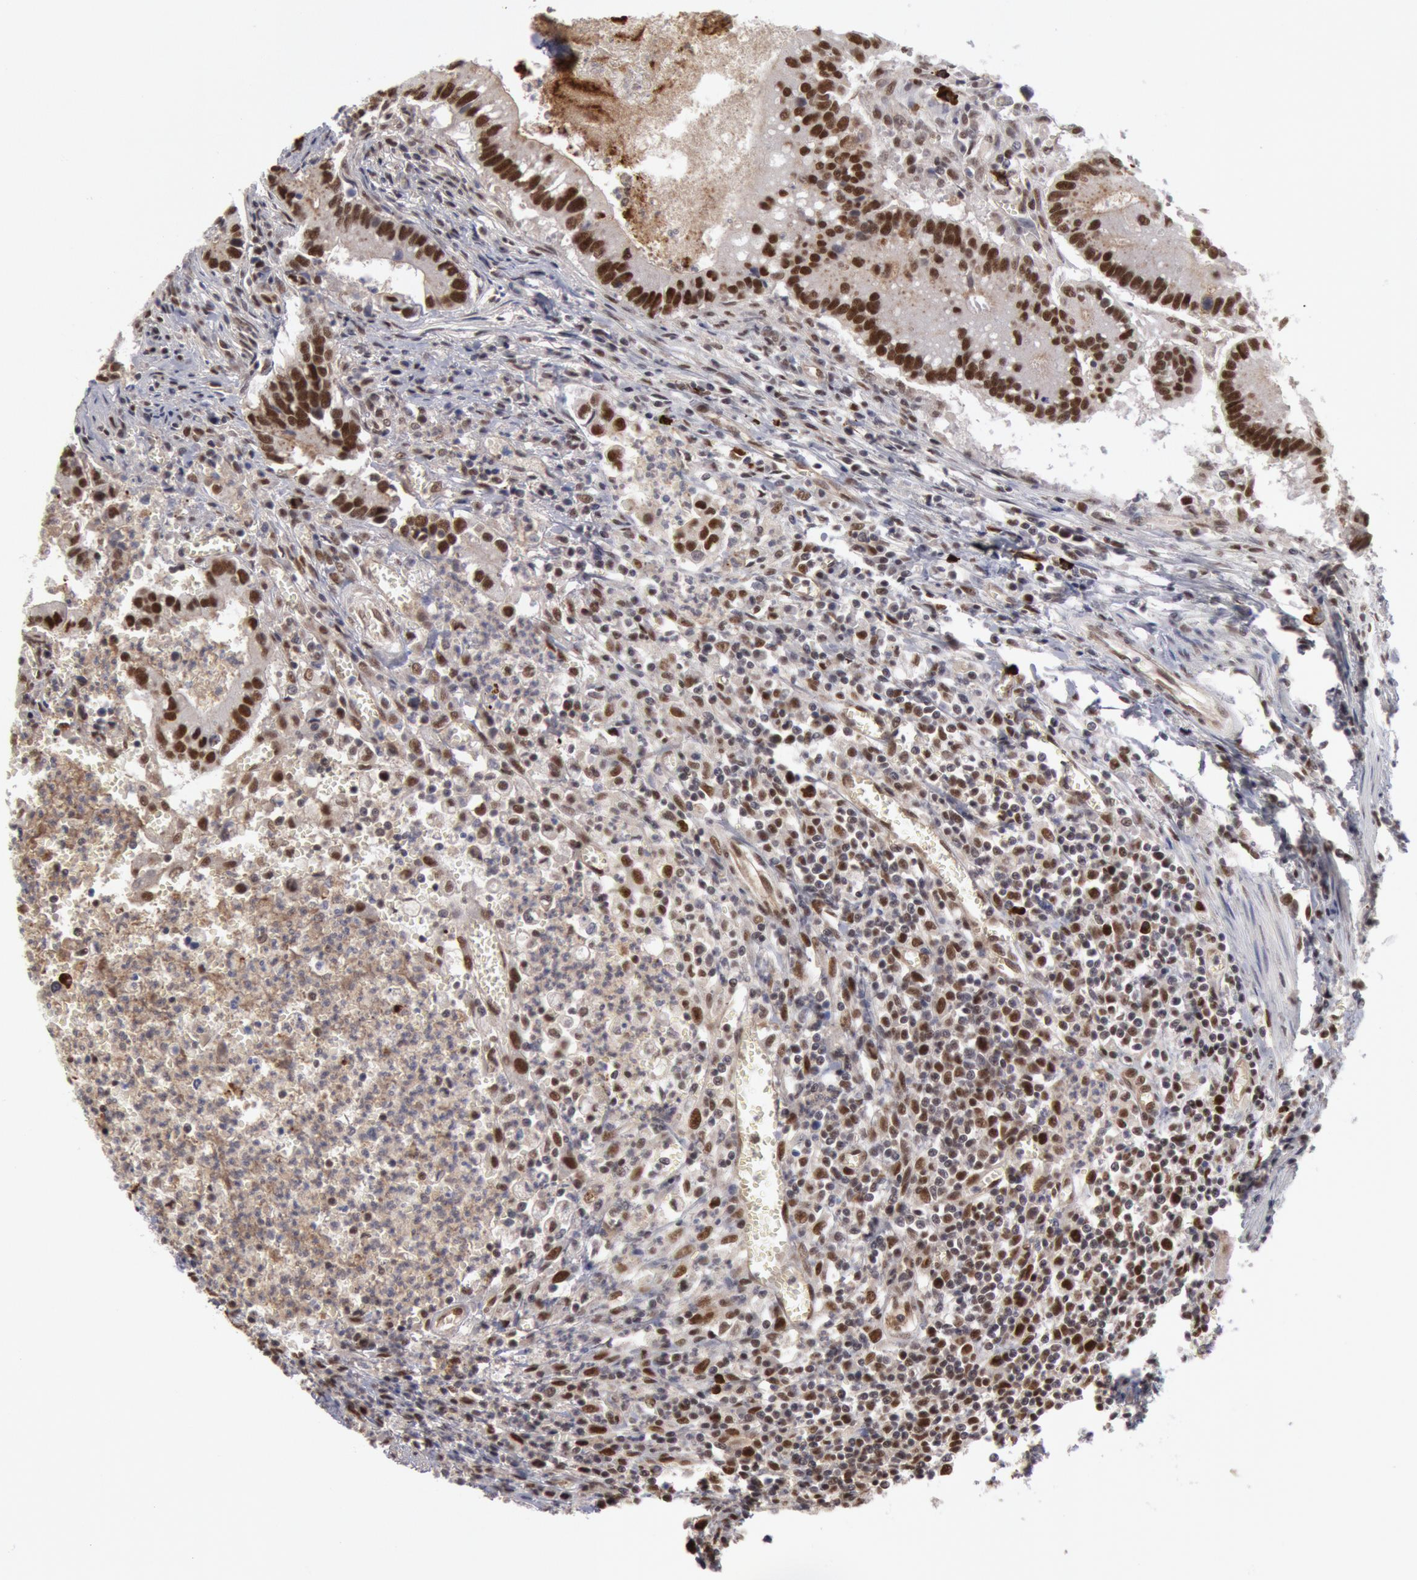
{"staining": {"intensity": "moderate", "quantity": ">75%", "location": "nuclear"}, "tissue": "colorectal cancer", "cell_type": "Tumor cells", "image_type": "cancer", "snomed": [{"axis": "morphology", "description": "Adenocarcinoma, NOS"}, {"axis": "topography", "description": "Rectum"}], "caption": "About >75% of tumor cells in human colorectal cancer (adenocarcinoma) show moderate nuclear protein positivity as visualized by brown immunohistochemical staining.", "gene": "PPP4R3B", "patient": {"sex": "female", "age": 81}}